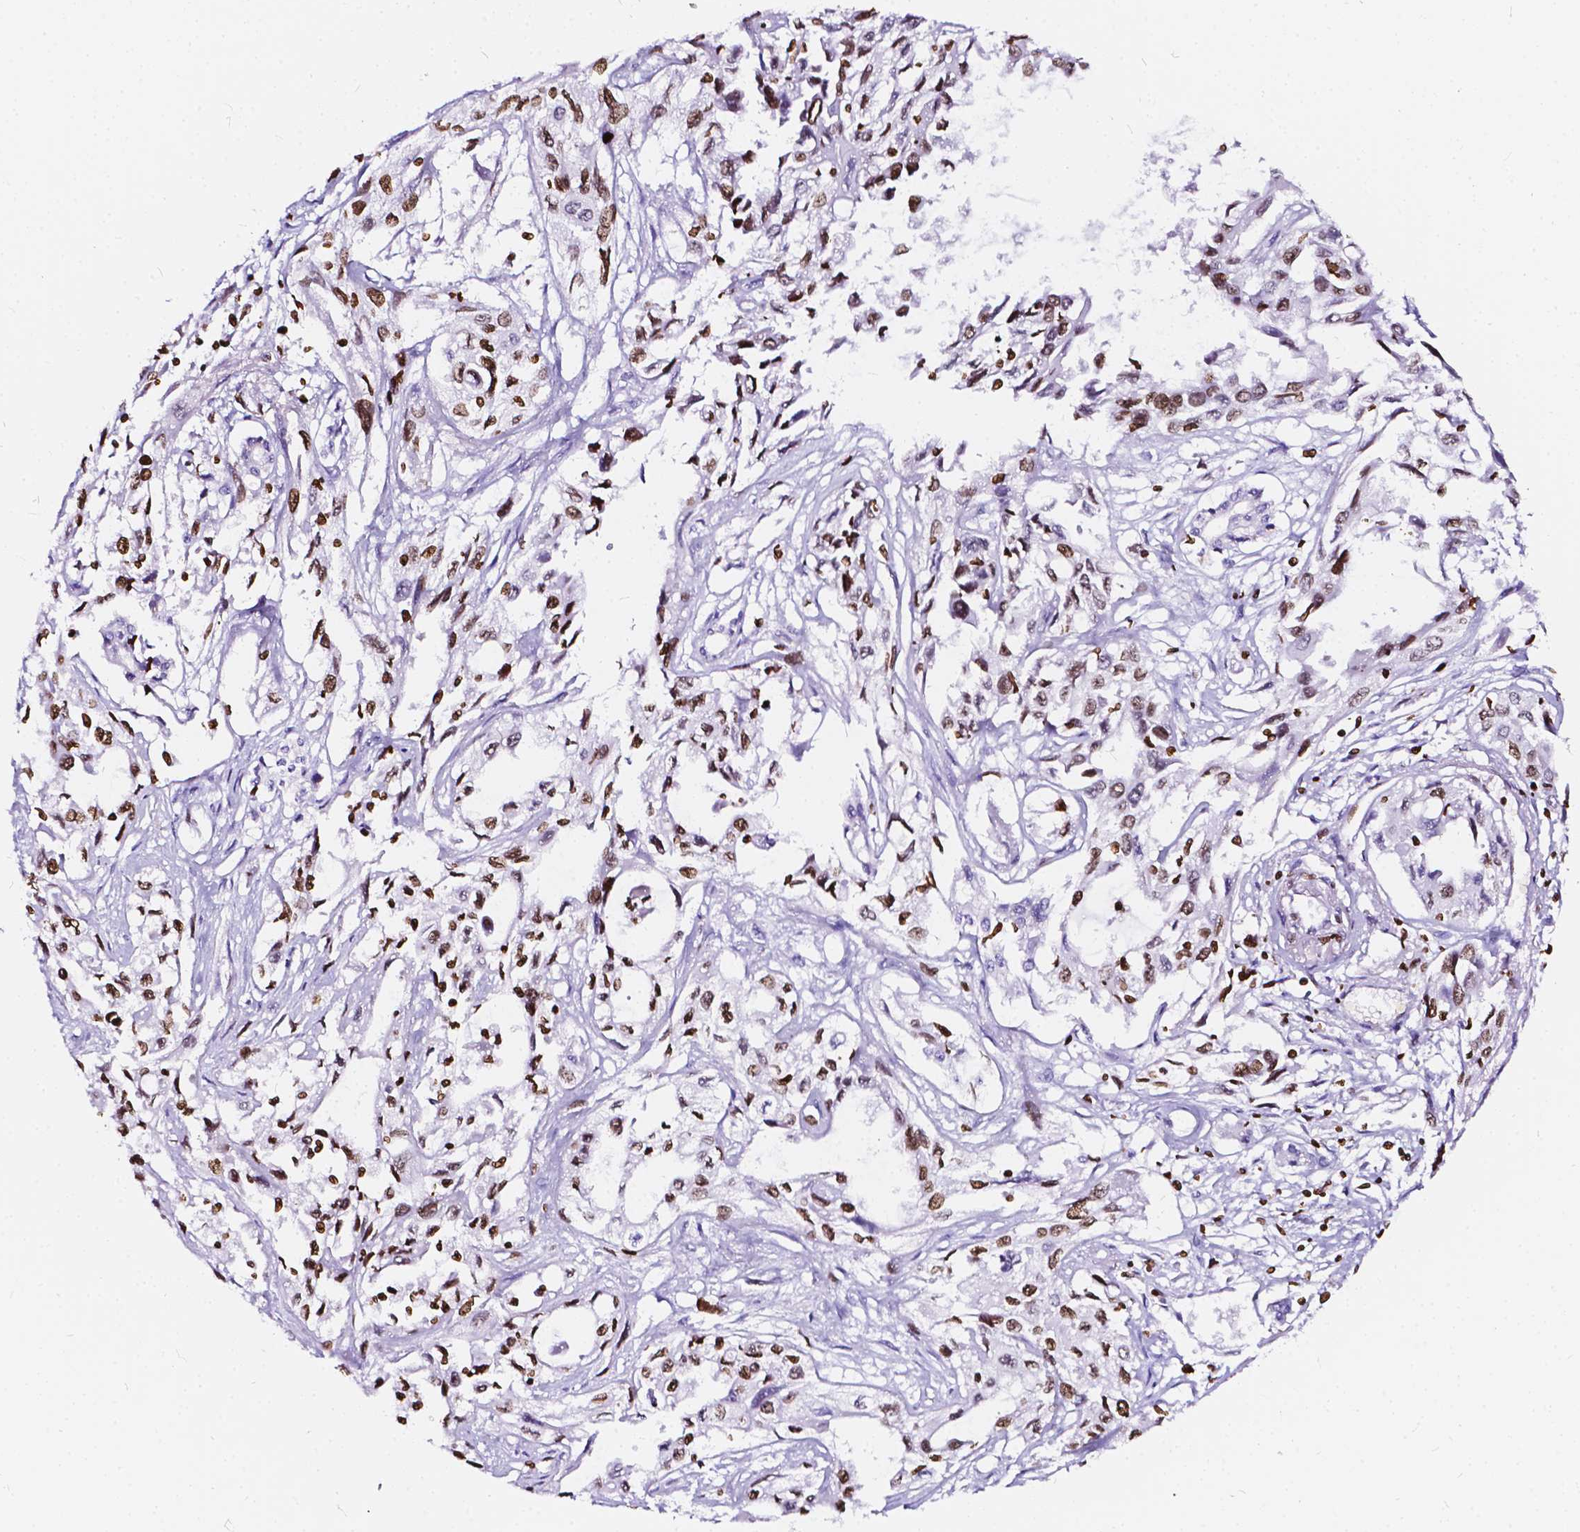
{"staining": {"intensity": "strong", "quantity": ">75%", "location": "nuclear"}, "tissue": "pancreatic cancer", "cell_type": "Tumor cells", "image_type": "cancer", "snomed": [{"axis": "morphology", "description": "Adenocarcinoma, NOS"}, {"axis": "topography", "description": "Pancreas"}], "caption": "Immunohistochemical staining of human adenocarcinoma (pancreatic) demonstrates high levels of strong nuclear positivity in about >75% of tumor cells.", "gene": "CBY3", "patient": {"sex": "female", "age": 55}}